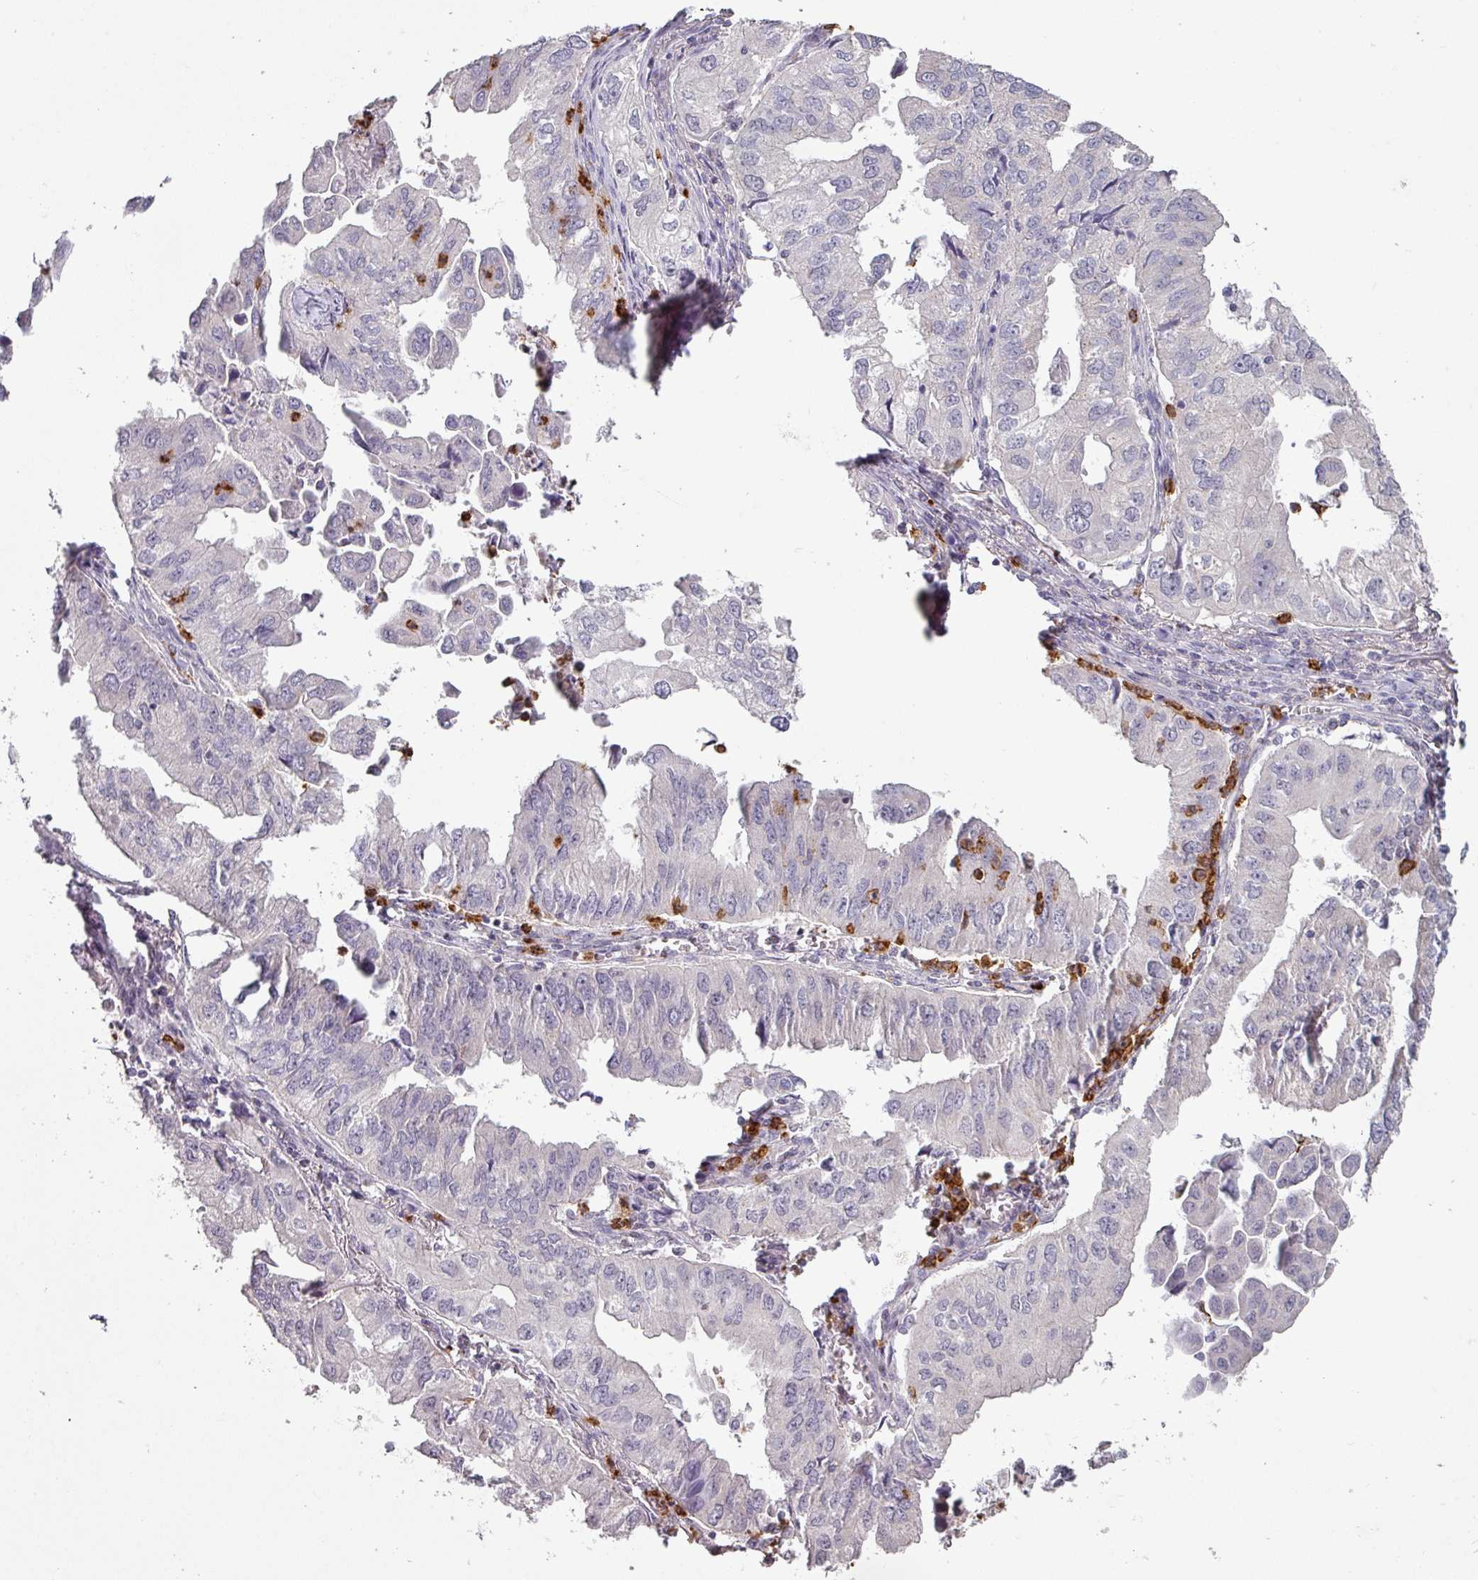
{"staining": {"intensity": "negative", "quantity": "none", "location": "none"}, "tissue": "lung cancer", "cell_type": "Tumor cells", "image_type": "cancer", "snomed": [{"axis": "morphology", "description": "Adenocarcinoma, NOS"}, {"axis": "topography", "description": "Lung"}], "caption": "Tumor cells are negative for brown protein staining in lung cancer. (Brightfield microscopy of DAB immunohistochemistry (IHC) at high magnification).", "gene": "MAGEC3", "patient": {"sex": "male", "age": 48}}